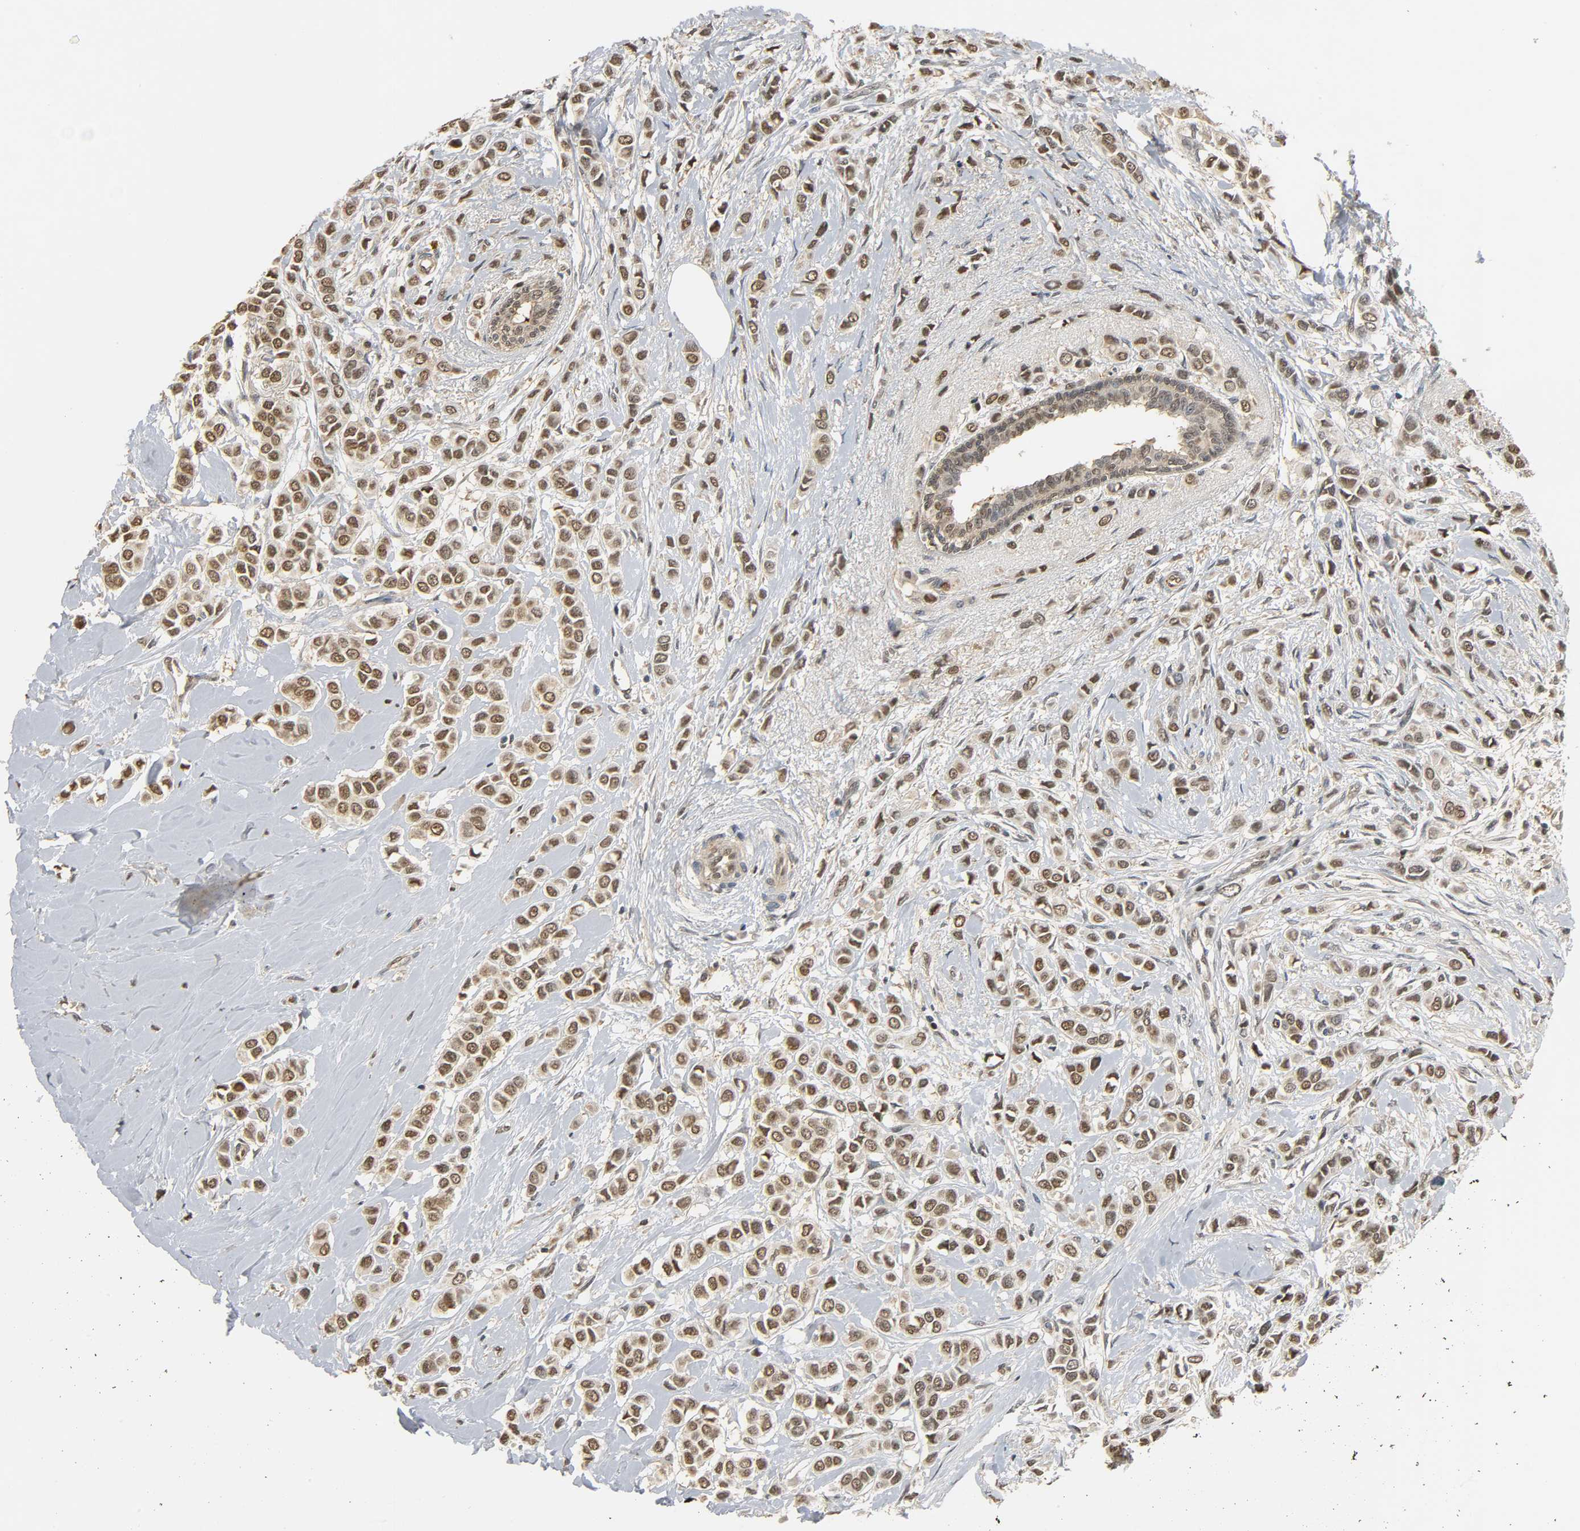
{"staining": {"intensity": "moderate", "quantity": ">75%", "location": "nuclear"}, "tissue": "breast cancer", "cell_type": "Tumor cells", "image_type": "cancer", "snomed": [{"axis": "morphology", "description": "Lobular carcinoma"}, {"axis": "topography", "description": "Breast"}], "caption": "Tumor cells demonstrate moderate nuclear expression in about >75% of cells in breast lobular carcinoma.", "gene": "ZFPM2", "patient": {"sex": "female", "age": 51}}